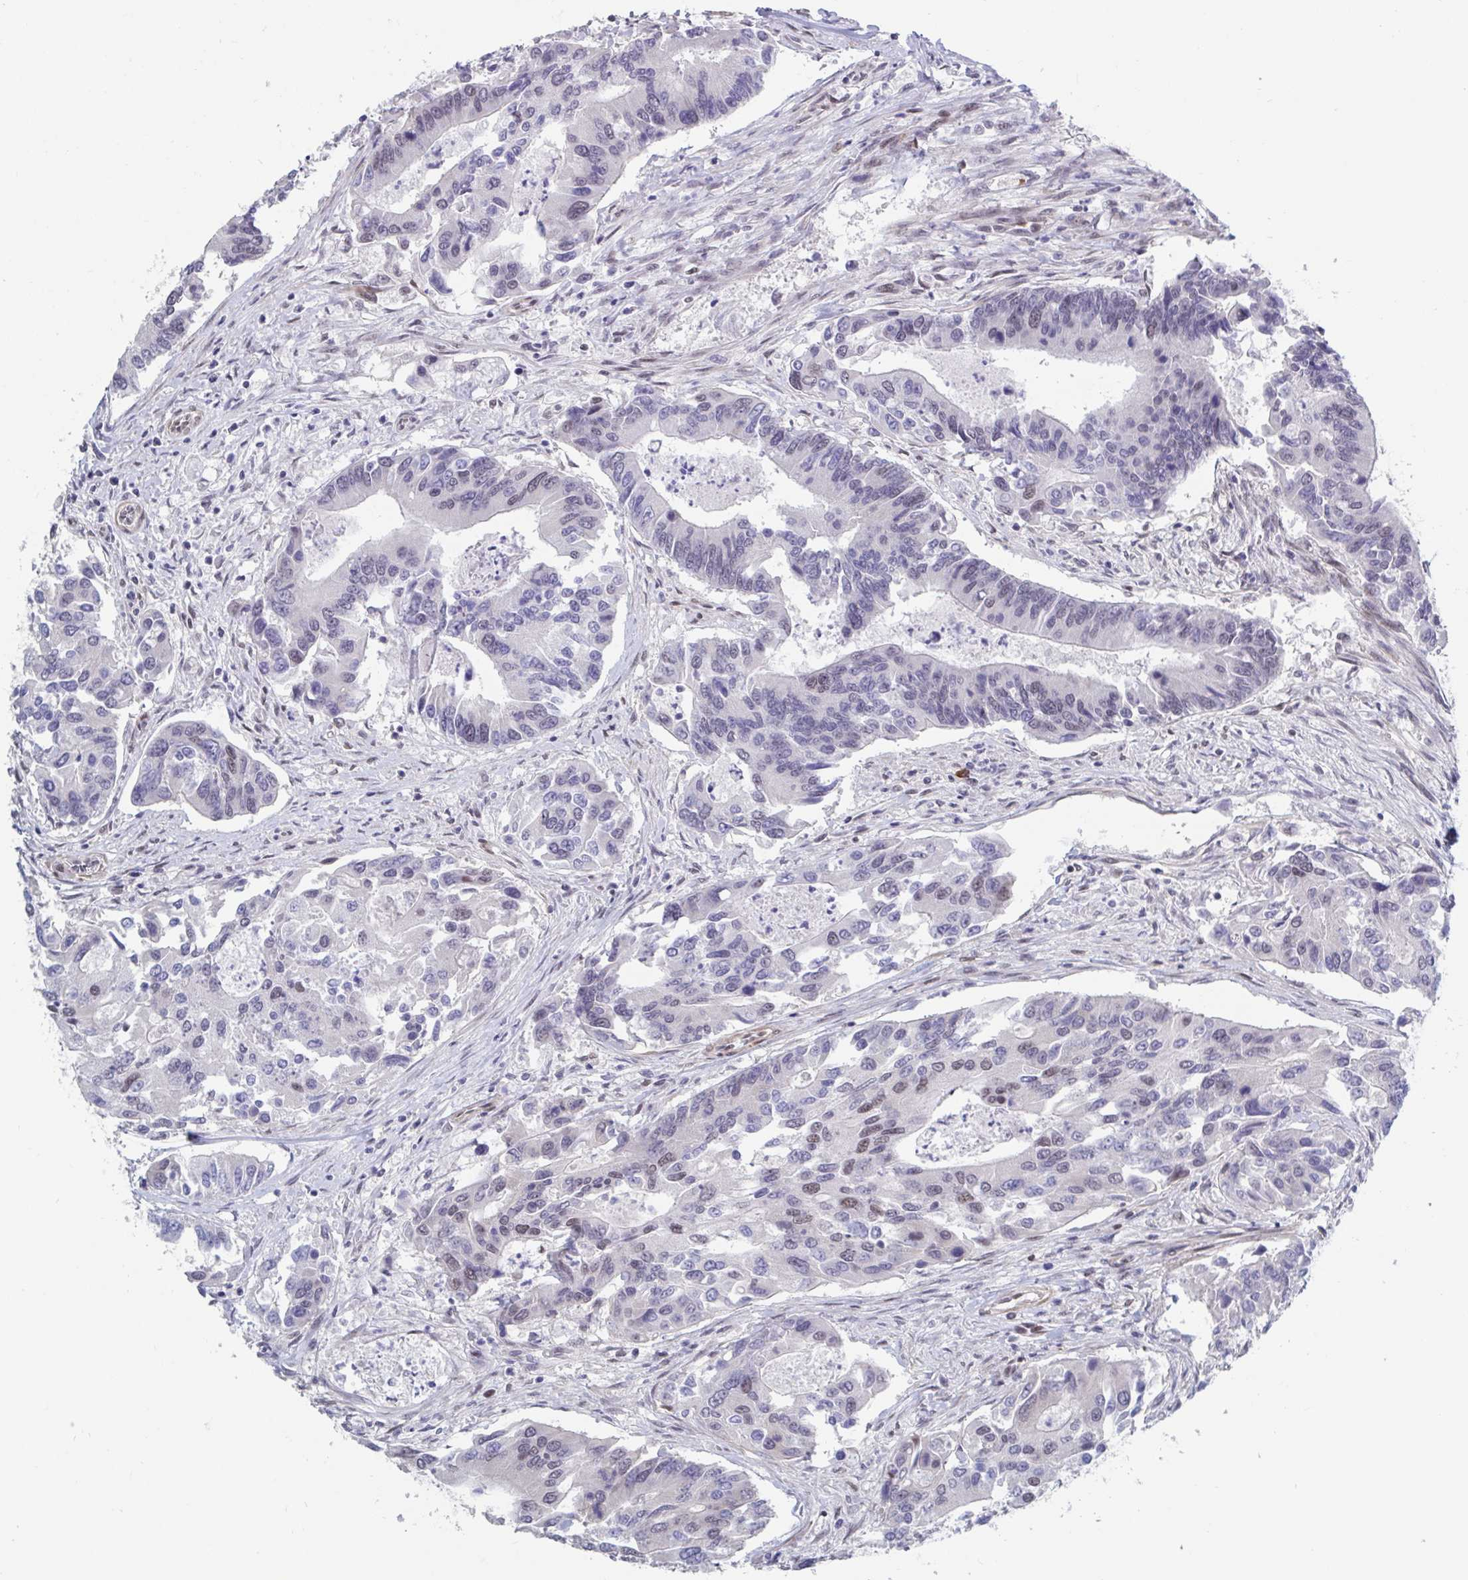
{"staining": {"intensity": "moderate", "quantity": "<25%", "location": "nuclear"}, "tissue": "colorectal cancer", "cell_type": "Tumor cells", "image_type": "cancer", "snomed": [{"axis": "morphology", "description": "Adenocarcinoma, NOS"}, {"axis": "topography", "description": "Colon"}], "caption": "Brown immunohistochemical staining in human colorectal cancer (adenocarcinoma) displays moderate nuclear expression in about <25% of tumor cells. (Stains: DAB in brown, nuclei in blue, Microscopy: brightfield microscopy at high magnification).", "gene": "BCL7B", "patient": {"sex": "female", "age": 67}}